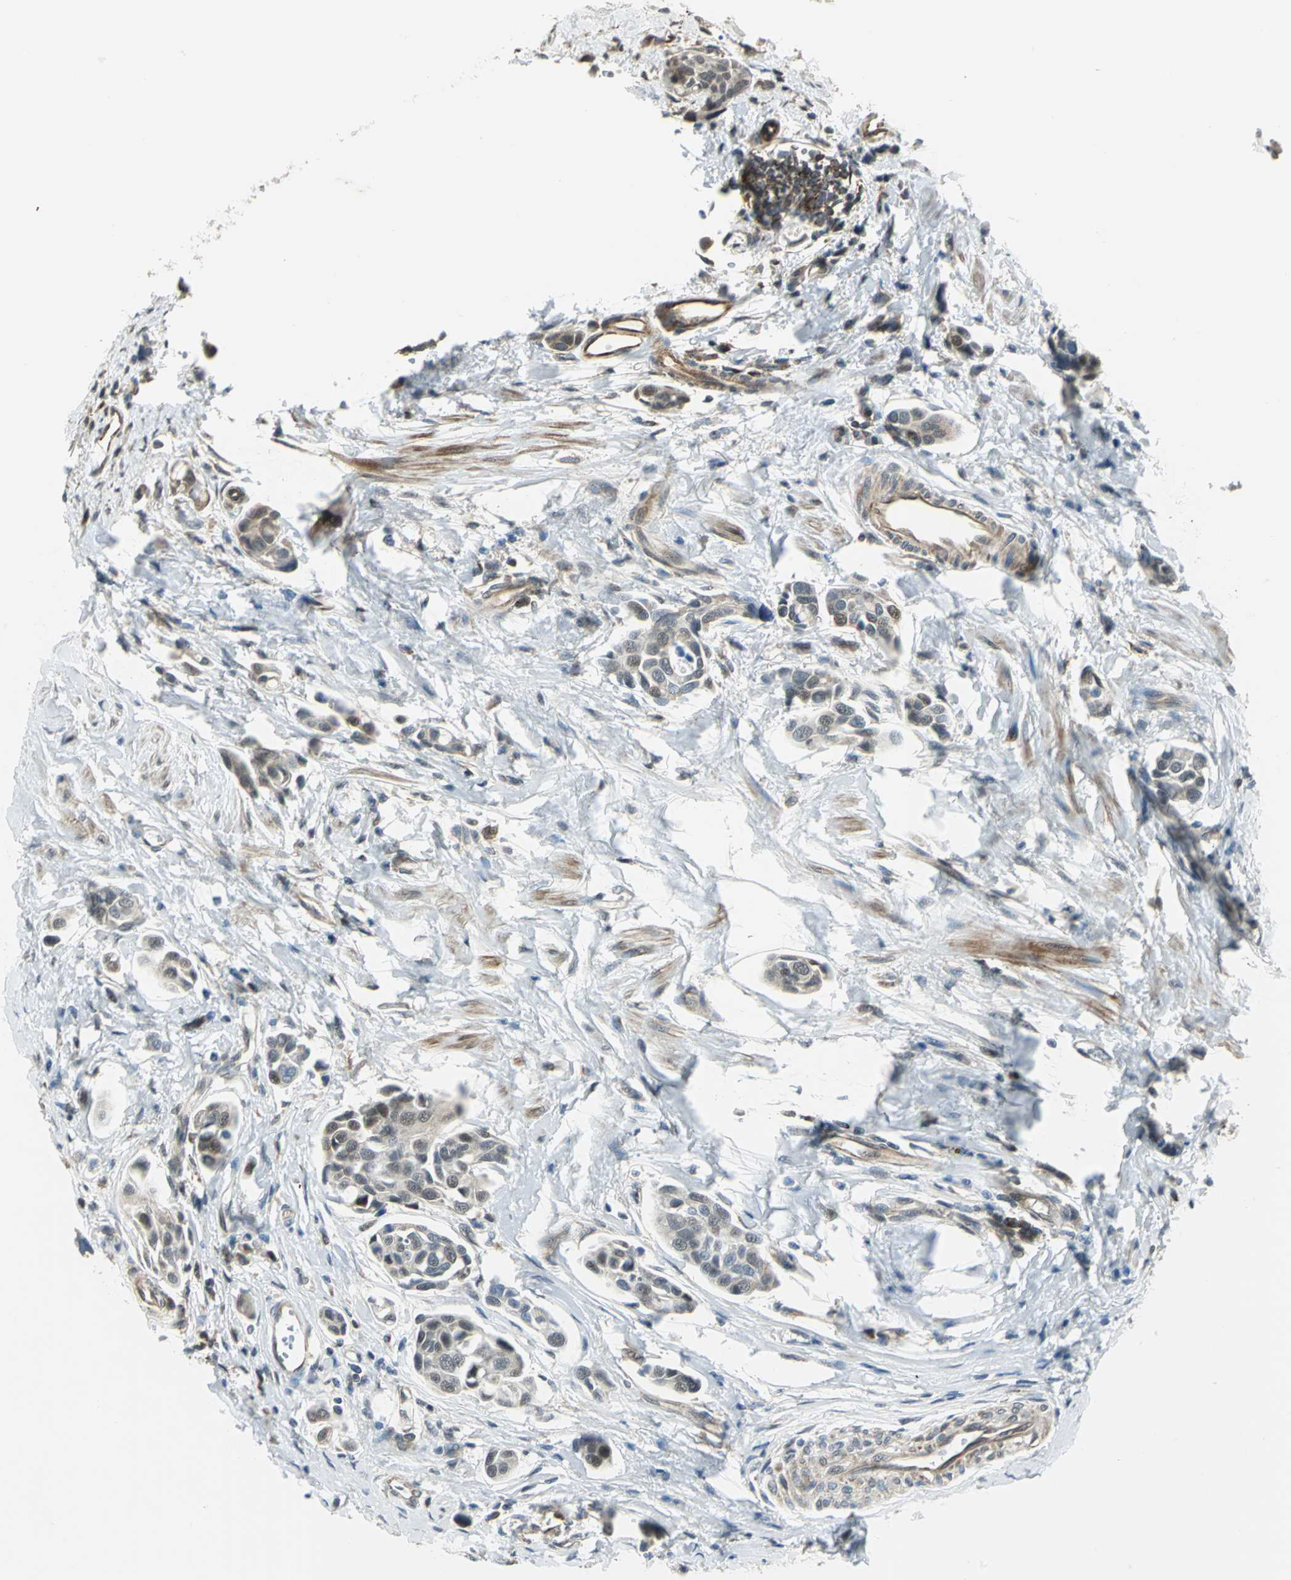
{"staining": {"intensity": "weak", "quantity": "<25%", "location": "cytoplasmic/membranous,nuclear"}, "tissue": "urothelial cancer", "cell_type": "Tumor cells", "image_type": "cancer", "snomed": [{"axis": "morphology", "description": "Urothelial carcinoma, High grade"}, {"axis": "topography", "description": "Urinary bladder"}], "caption": "The photomicrograph displays no significant expression in tumor cells of urothelial cancer.", "gene": "PLAGL2", "patient": {"sex": "male", "age": 78}}